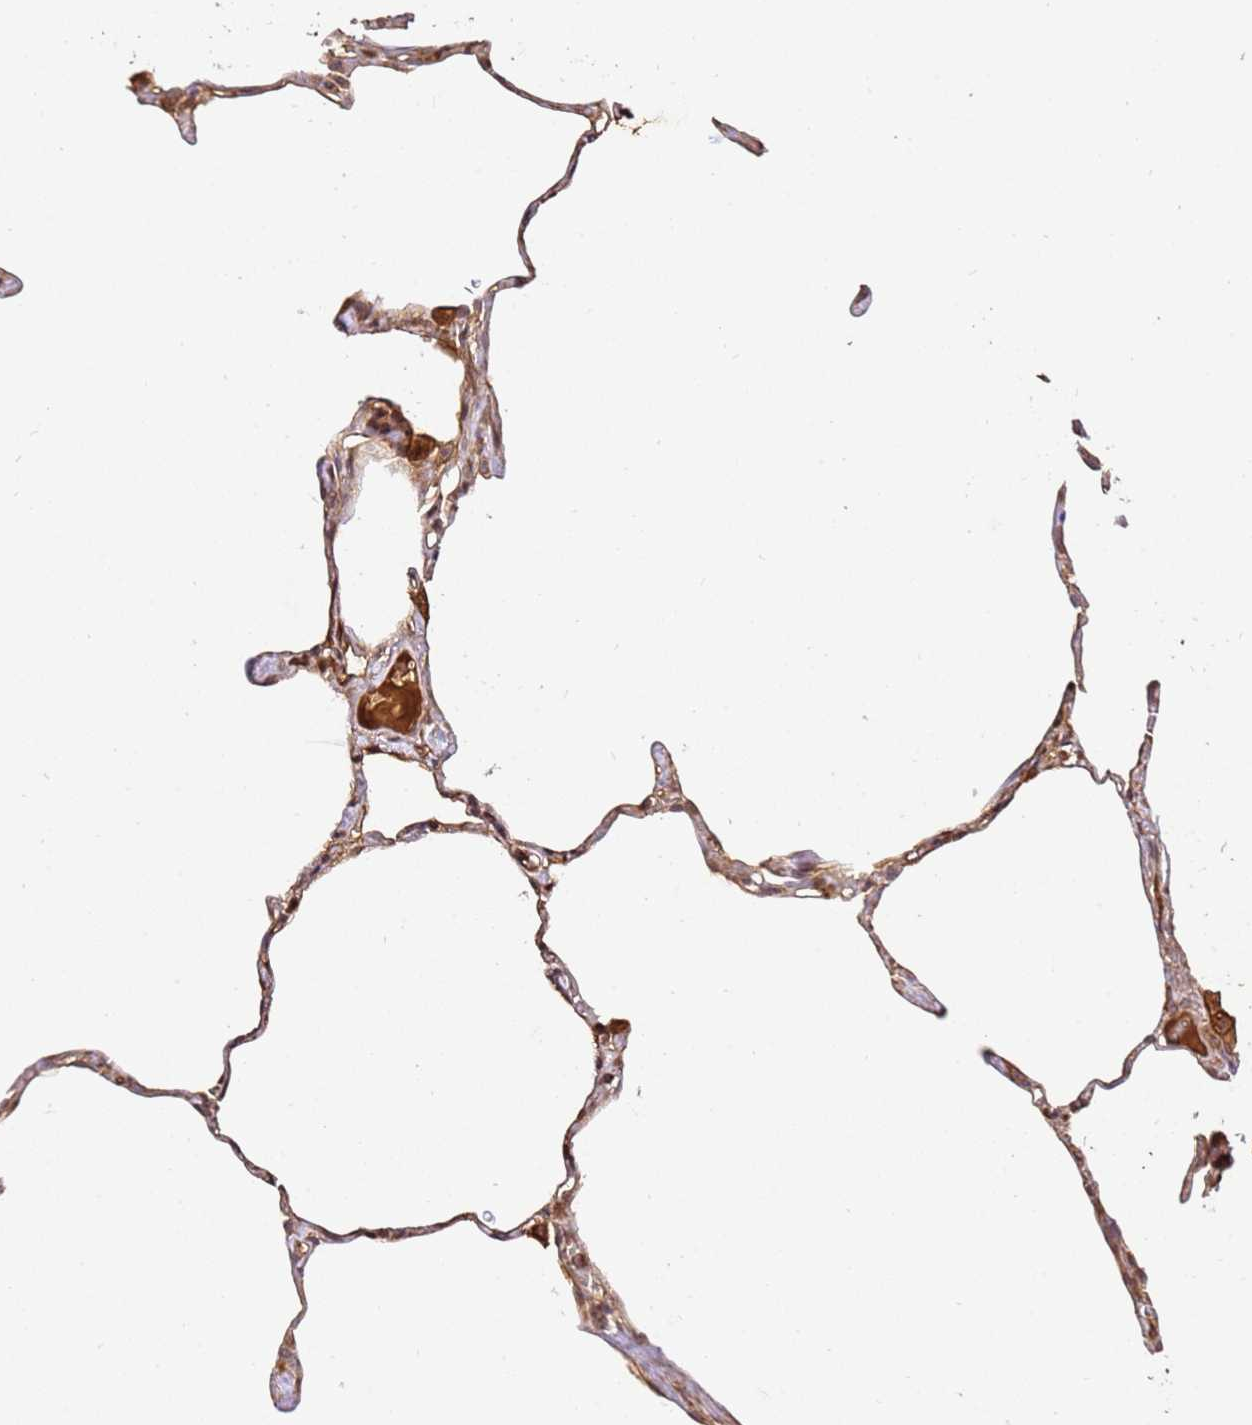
{"staining": {"intensity": "moderate", "quantity": ">75%", "location": "cytoplasmic/membranous"}, "tissue": "lung", "cell_type": "Alveolar cells", "image_type": "normal", "snomed": [{"axis": "morphology", "description": "Normal tissue, NOS"}, {"axis": "topography", "description": "Lung"}], "caption": "Benign lung demonstrates moderate cytoplasmic/membranous positivity in approximately >75% of alveolar cells, visualized by immunohistochemistry.", "gene": "KATNAL2", "patient": {"sex": "male", "age": 65}}